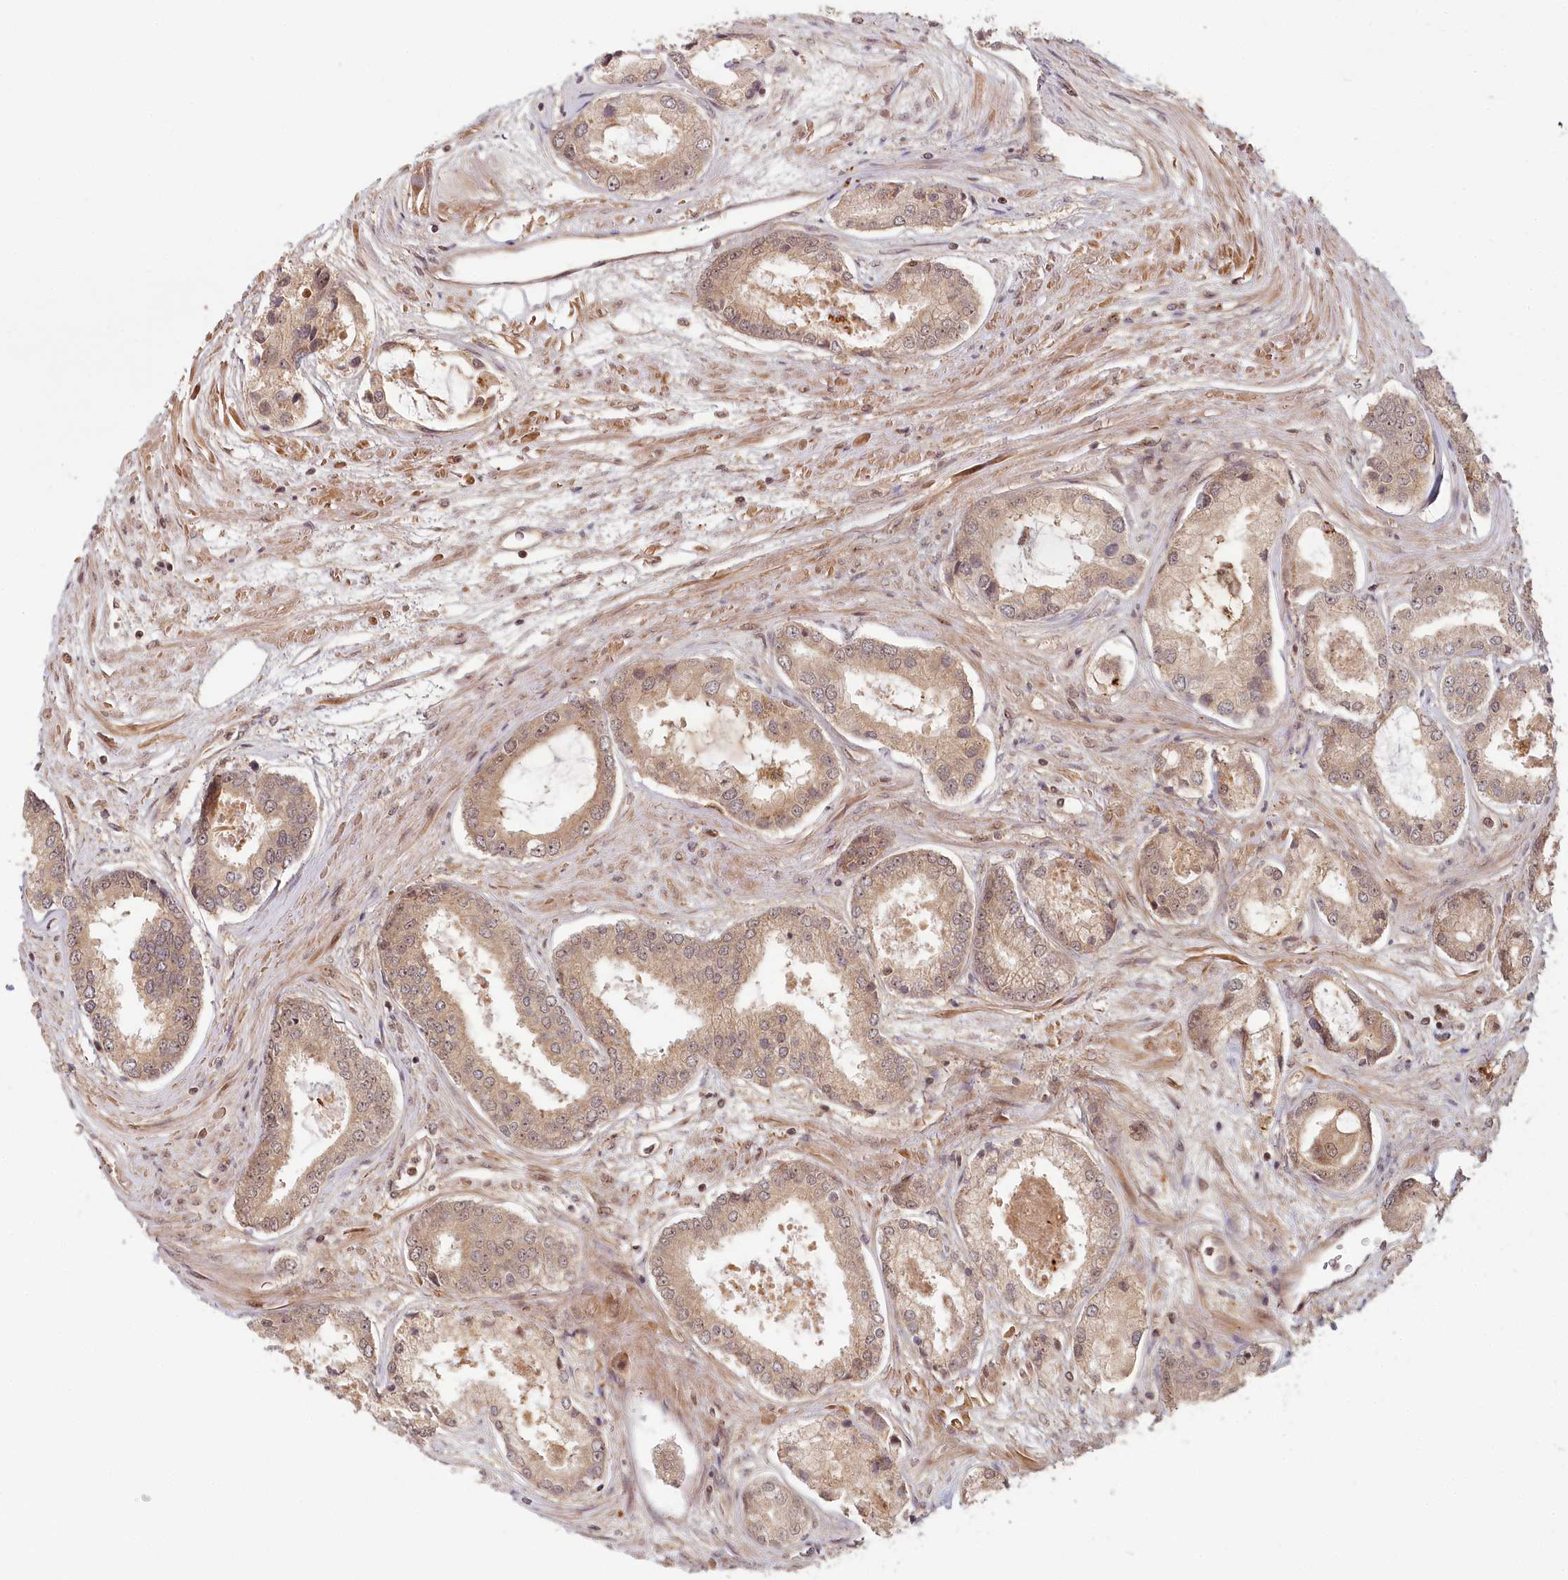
{"staining": {"intensity": "weak", "quantity": ">75%", "location": "cytoplasmic/membranous"}, "tissue": "prostate cancer", "cell_type": "Tumor cells", "image_type": "cancer", "snomed": [{"axis": "morphology", "description": "Adenocarcinoma, Low grade"}, {"axis": "topography", "description": "Prostate"}], "caption": "A micrograph of human prostate cancer stained for a protein displays weak cytoplasmic/membranous brown staining in tumor cells.", "gene": "WAPL", "patient": {"sex": "male", "age": 68}}